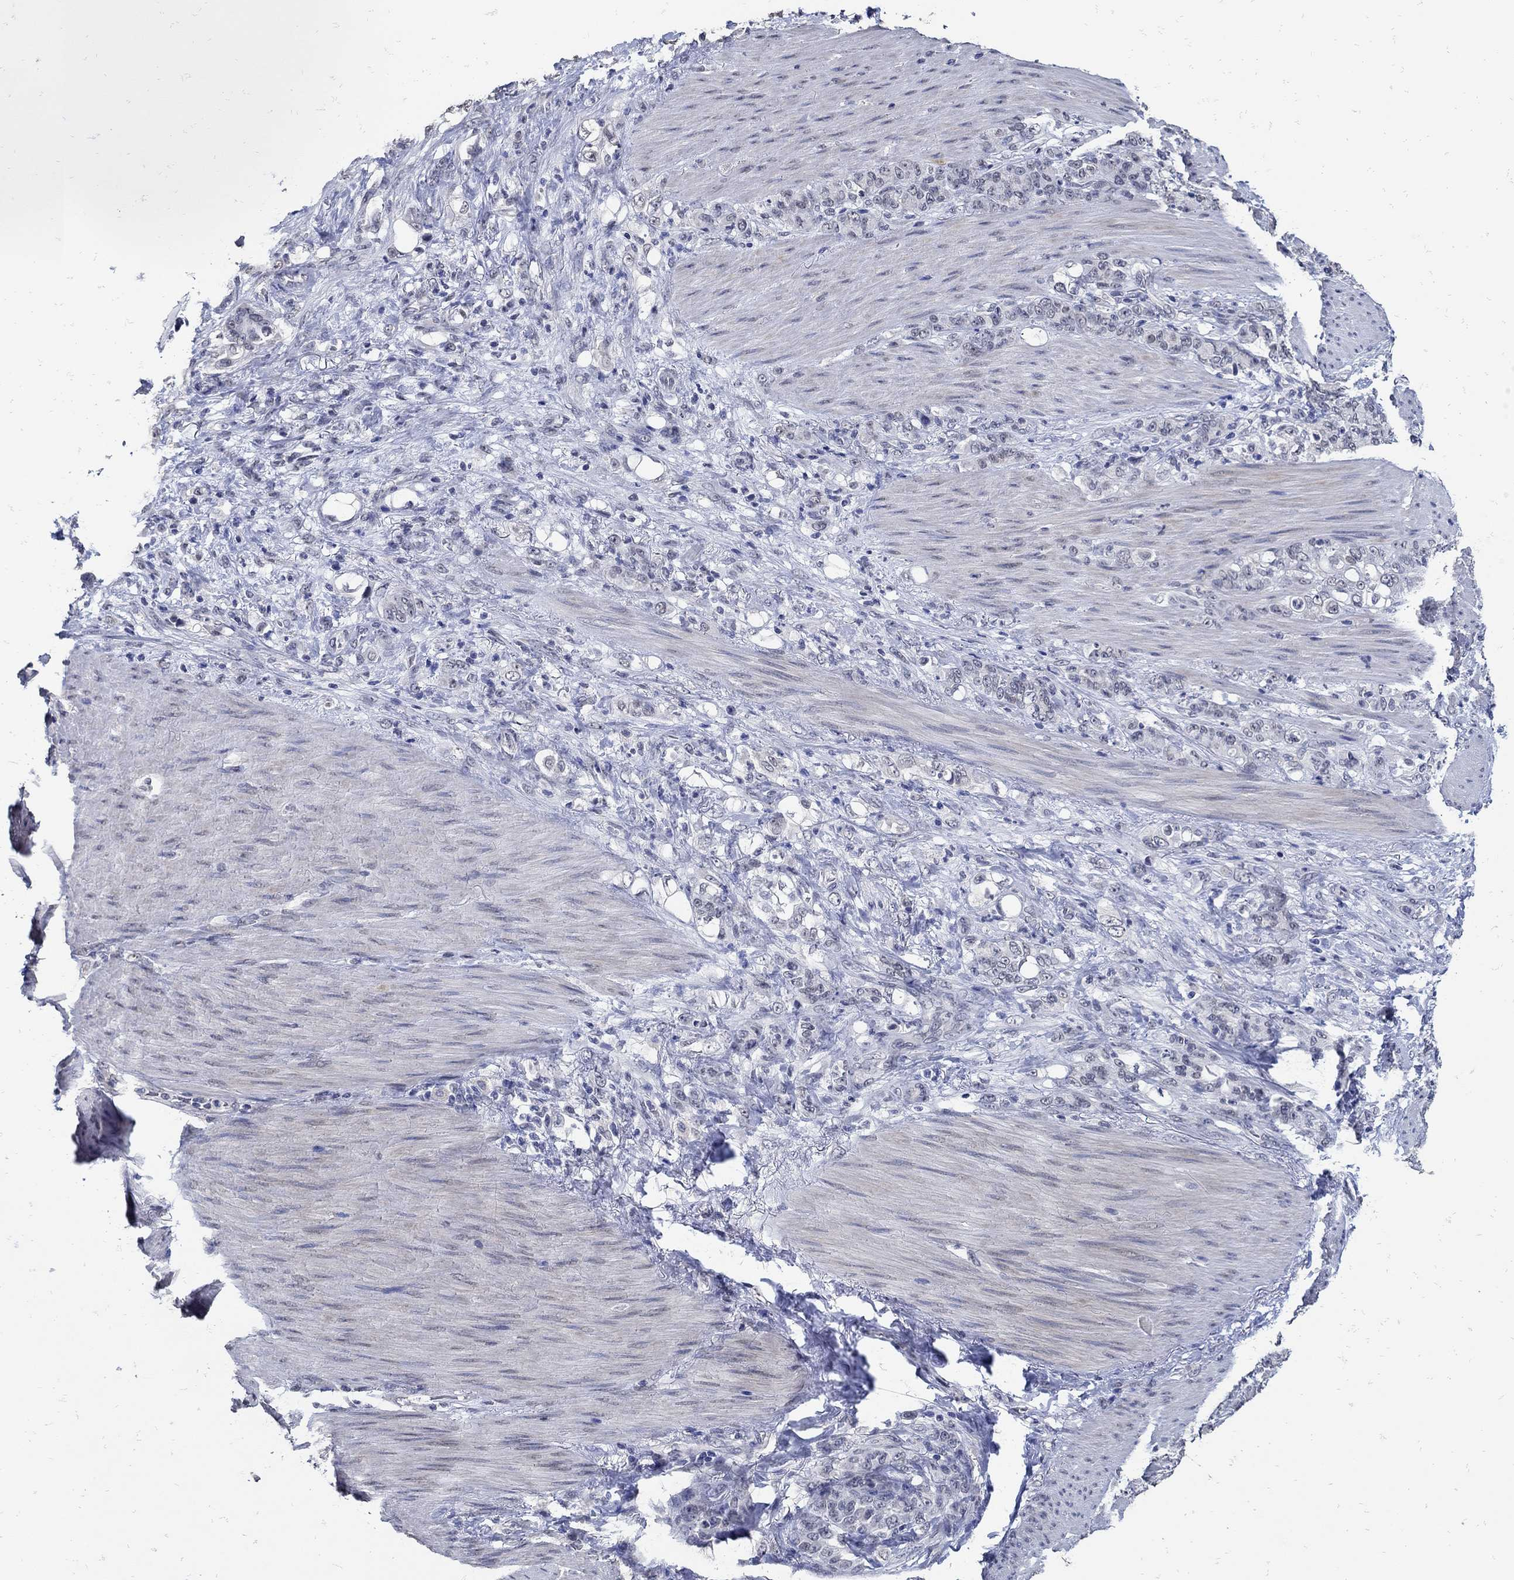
{"staining": {"intensity": "negative", "quantity": "none", "location": "none"}, "tissue": "stomach cancer", "cell_type": "Tumor cells", "image_type": "cancer", "snomed": [{"axis": "morphology", "description": "Normal tissue, NOS"}, {"axis": "morphology", "description": "Adenocarcinoma, NOS"}, {"axis": "topography", "description": "Stomach"}], "caption": "Immunohistochemistry (IHC) histopathology image of stomach adenocarcinoma stained for a protein (brown), which displays no expression in tumor cells.", "gene": "KCNN3", "patient": {"sex": "female", "age": 79}}